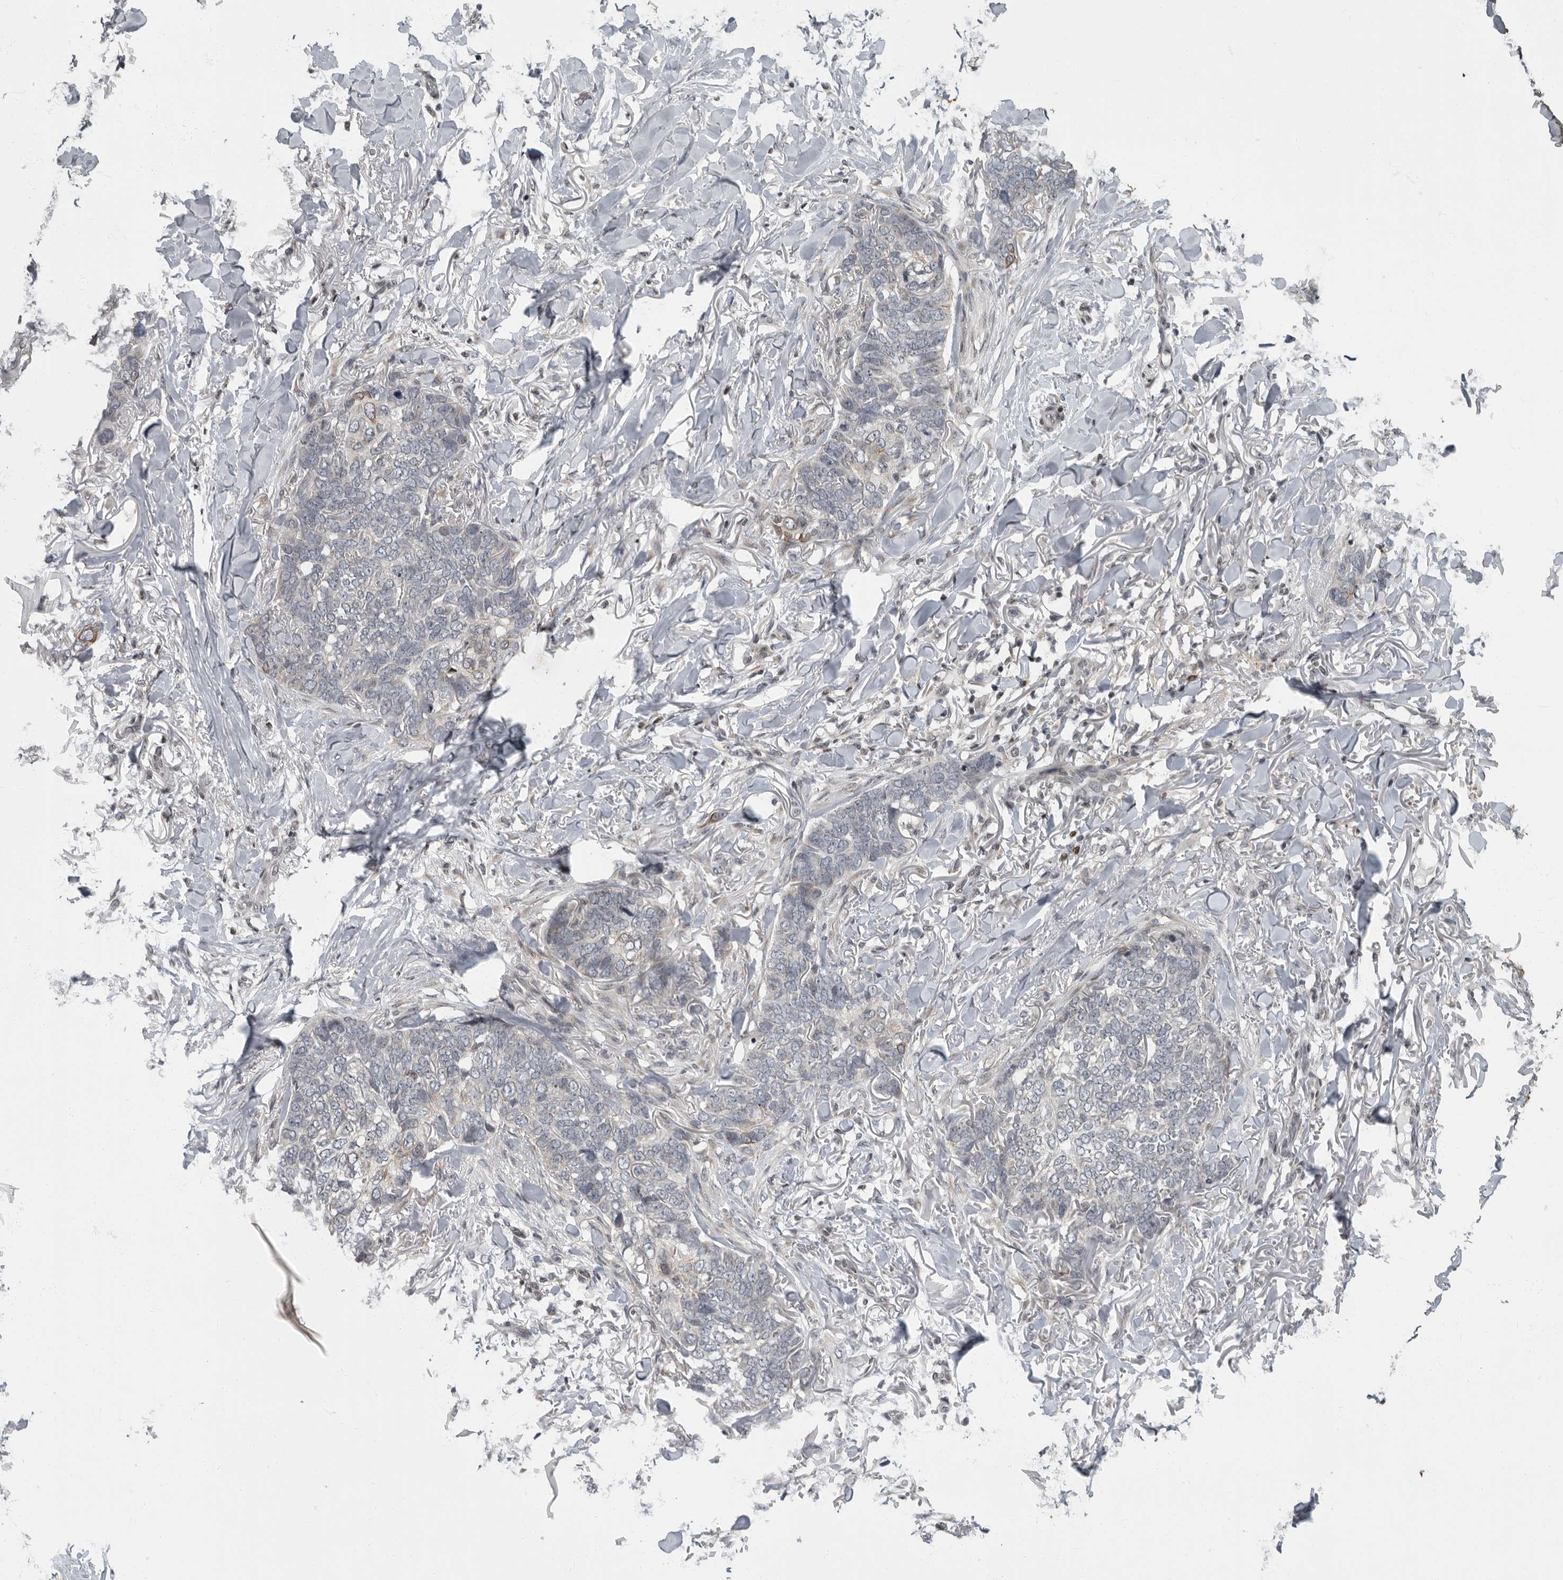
{"staining": {"intensity": "negative", "quantity": "none", "location": "none"}, "tissue": "skin cancer", "cell_type": "Tumor cells", "image_type": "cancer", "snomed": [{"axis": "morphology", "description": "Normal tissue, NOS"}, {"axis": "morphology", "description": "Basal cell carcinoma"}, {"axis": "topography", "description": "Skin"}], "caption": "The IHC photomicrograph has no significant positivity in tumor cells of skin cancer tissue. (Stains: DAB IHC with hematoxylin counter stain, Microscopy: brightfield microscopy at high magnification).", "gene": "EVI5", "patient": {"sex": "male", "age": 77}}